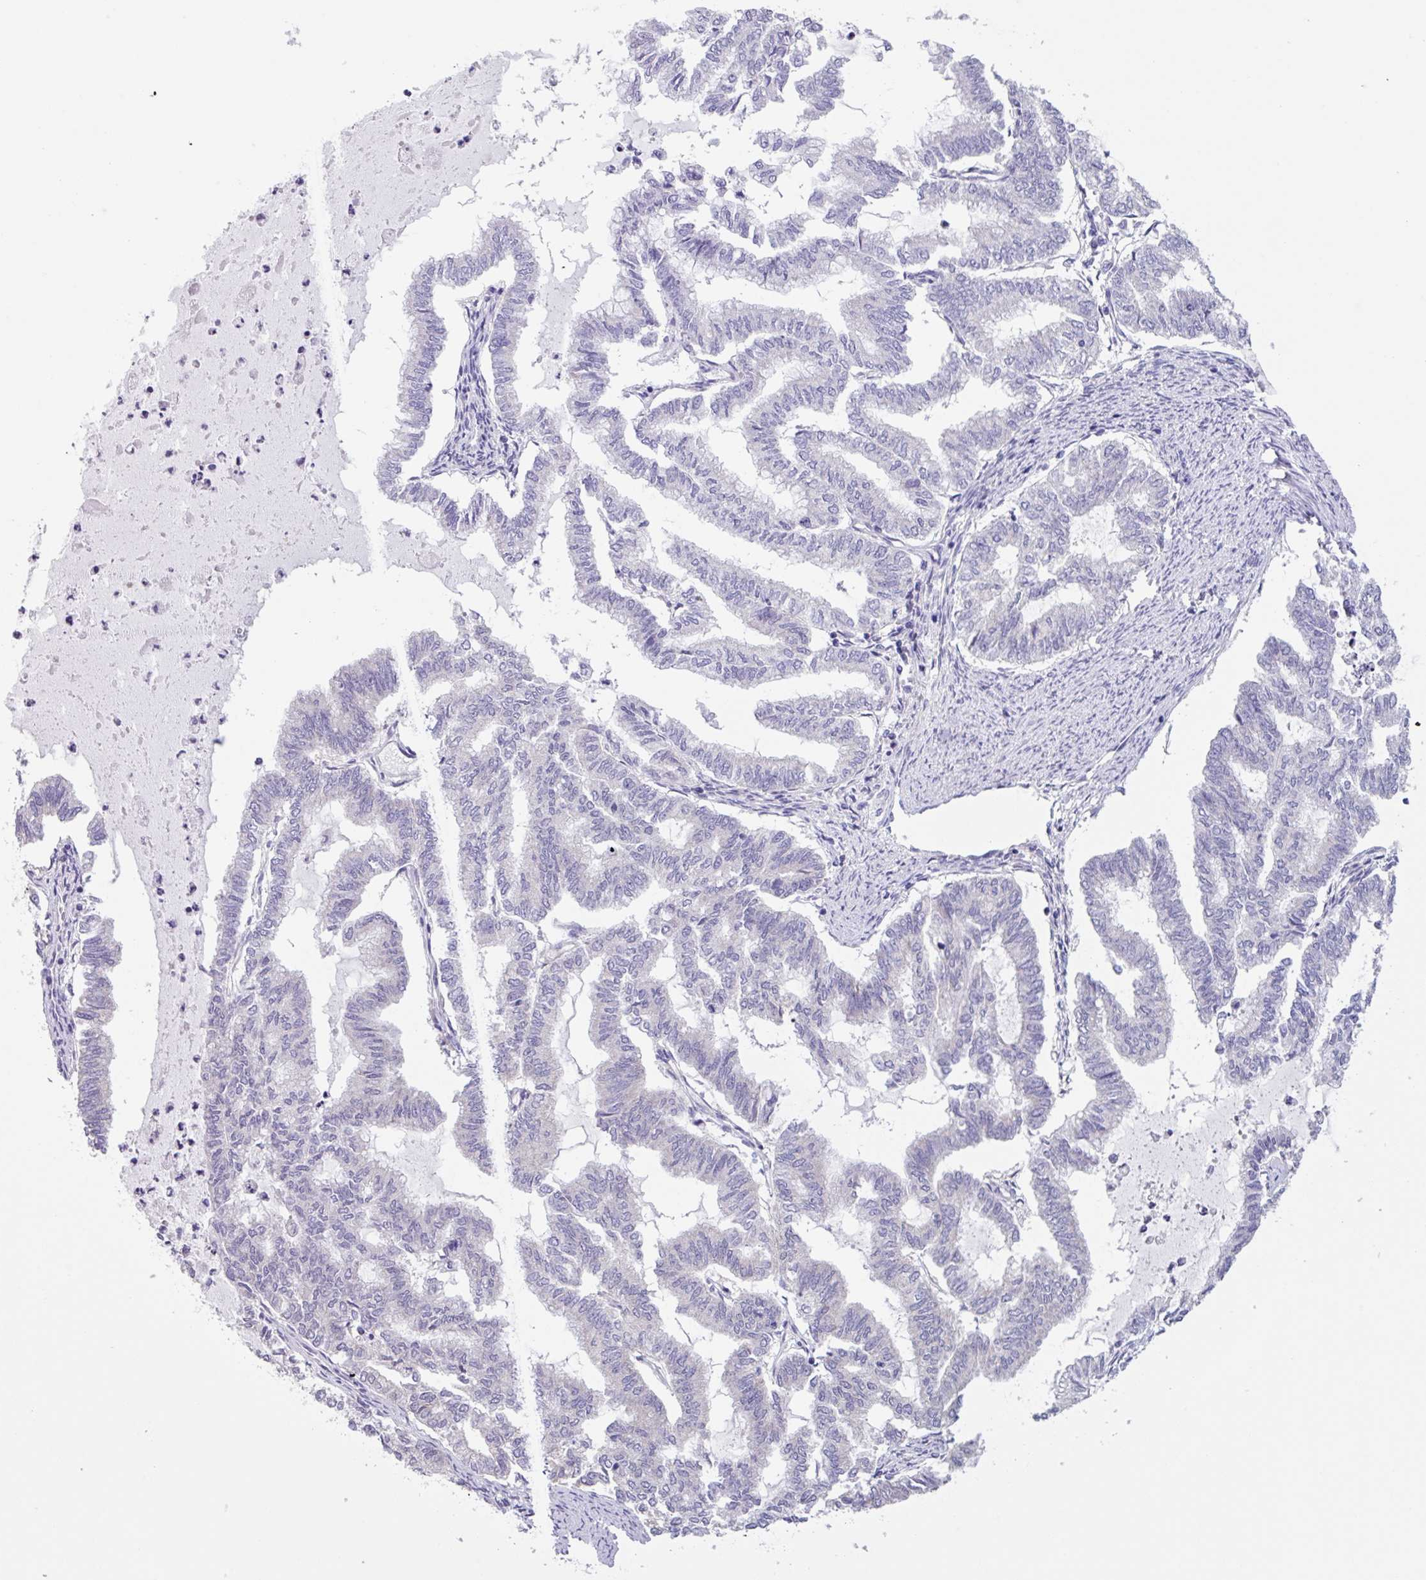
{"staining": {"intensity": "negative", "quantity": "none", "location": "none"}, "tissue": "endometrial cancer", "cell_type": "Tumor cells", "image_type": "cancer", "snomed": [{"axis": "morphology", "description": "Adenocarcinoma, NOS"}, {"axis": "topography", "description": "Endometrium"}], "caption": "A histopathology image of human adenocarcinoma (endometrial) is negative for staining in tumor cells. (Immunohistochemistry (ihc), brightfield microscopy, high magnification).", "gene": "C20orf27", "patient": {"sex": "female", "age": 79}}